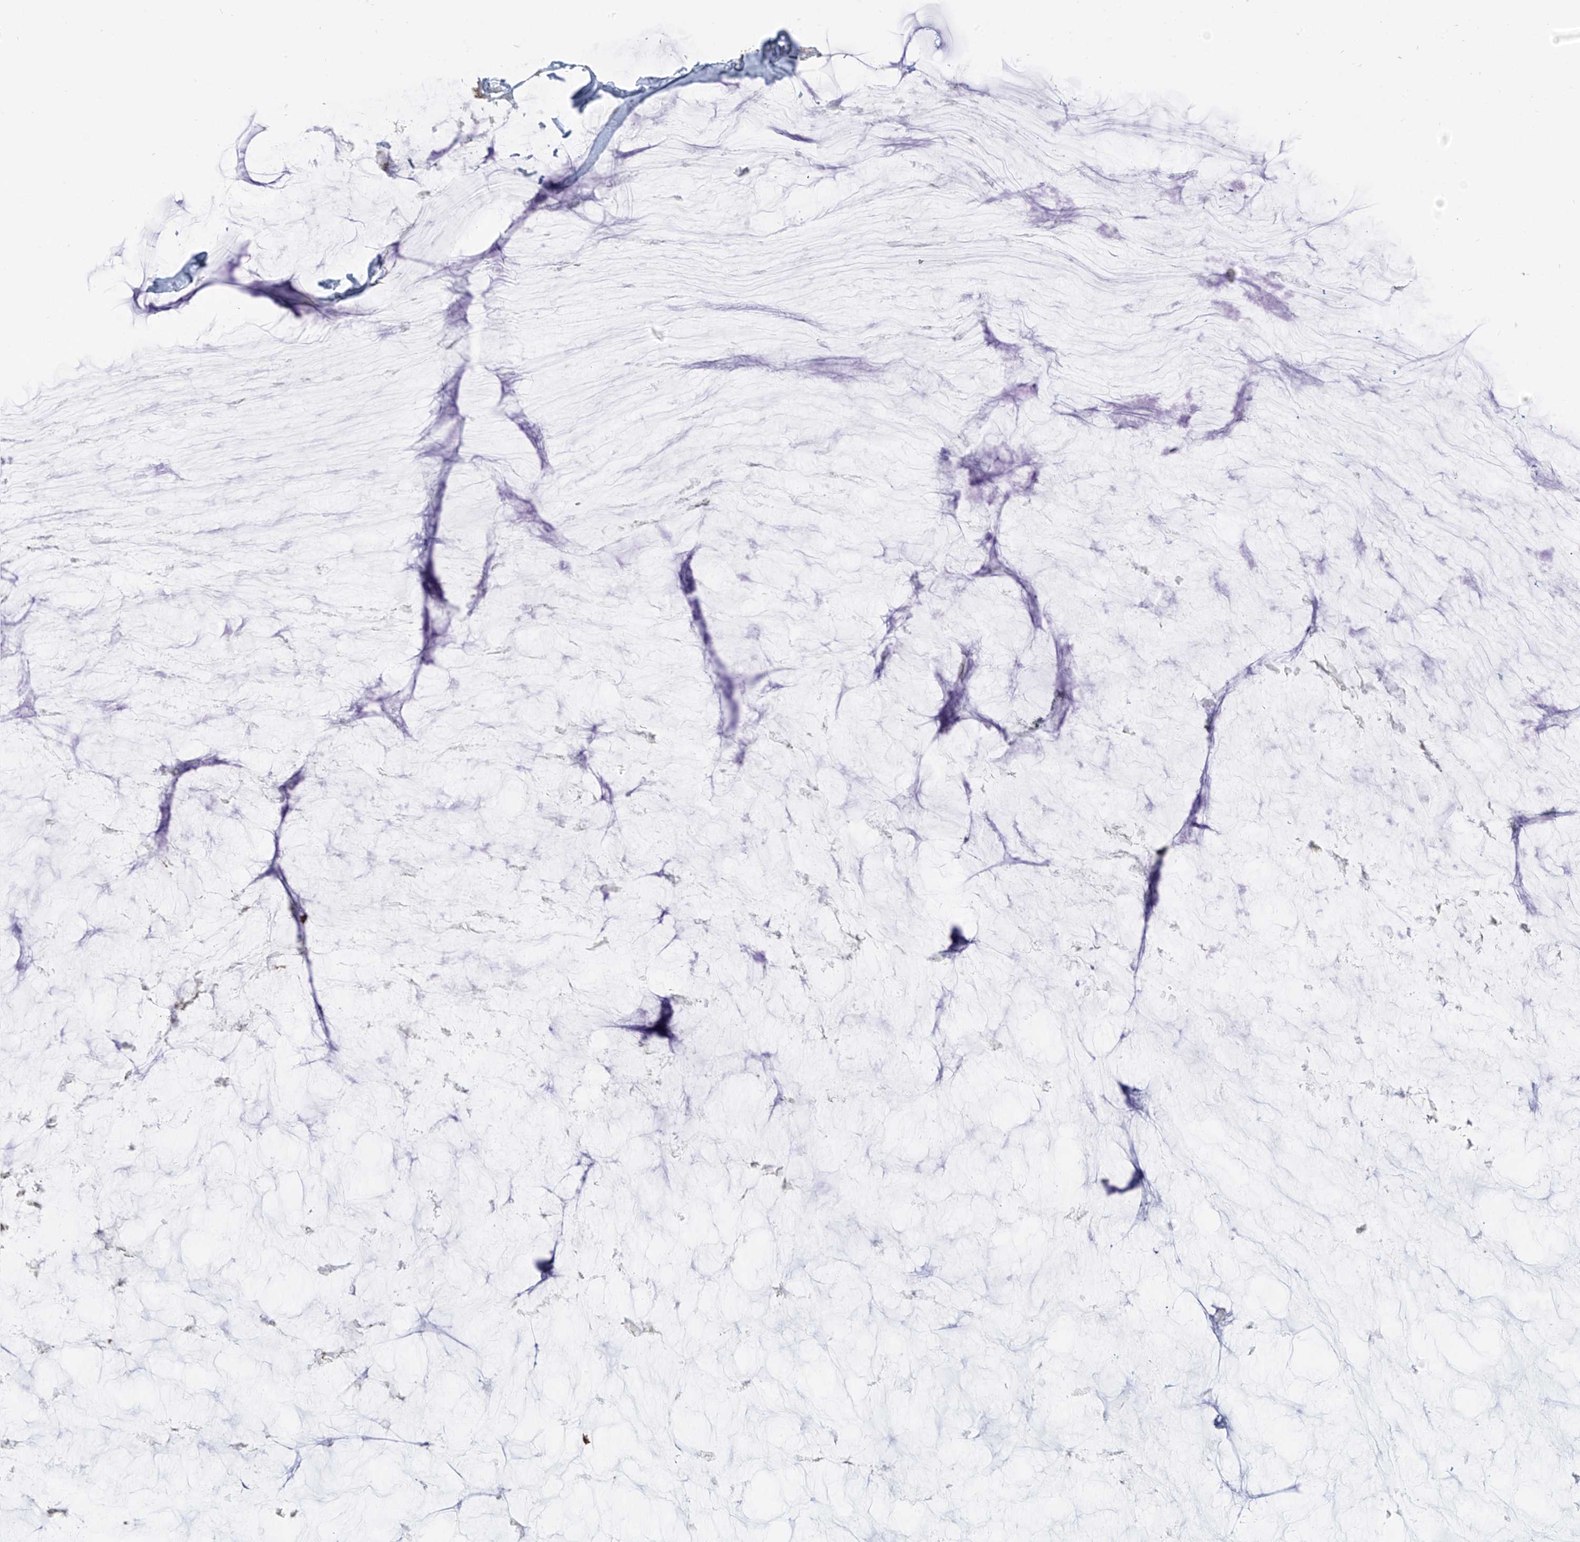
{"staining": {"intensity": "moderate", "quantity": "25%-75%", "location": "cytoplasmic/membranous"}, "tissue": "ovarian cancer", "cell_type": "Tumor cells", "image_type": "cancer", "snomed": [{"axis": "morphology", "description": "Cystadenocarcinoma, mucinous, NOS"}, {"axis": "topography", "description": "Ovary"}], "caption": "Ovarian mucinous cystadenocarcinoma stained for a protein demonstrates moderate cytoplasmic/membranous positivity in tumor cells.", "gene": "ETHE1", "patient": {"sex": "female", "age": 39}}